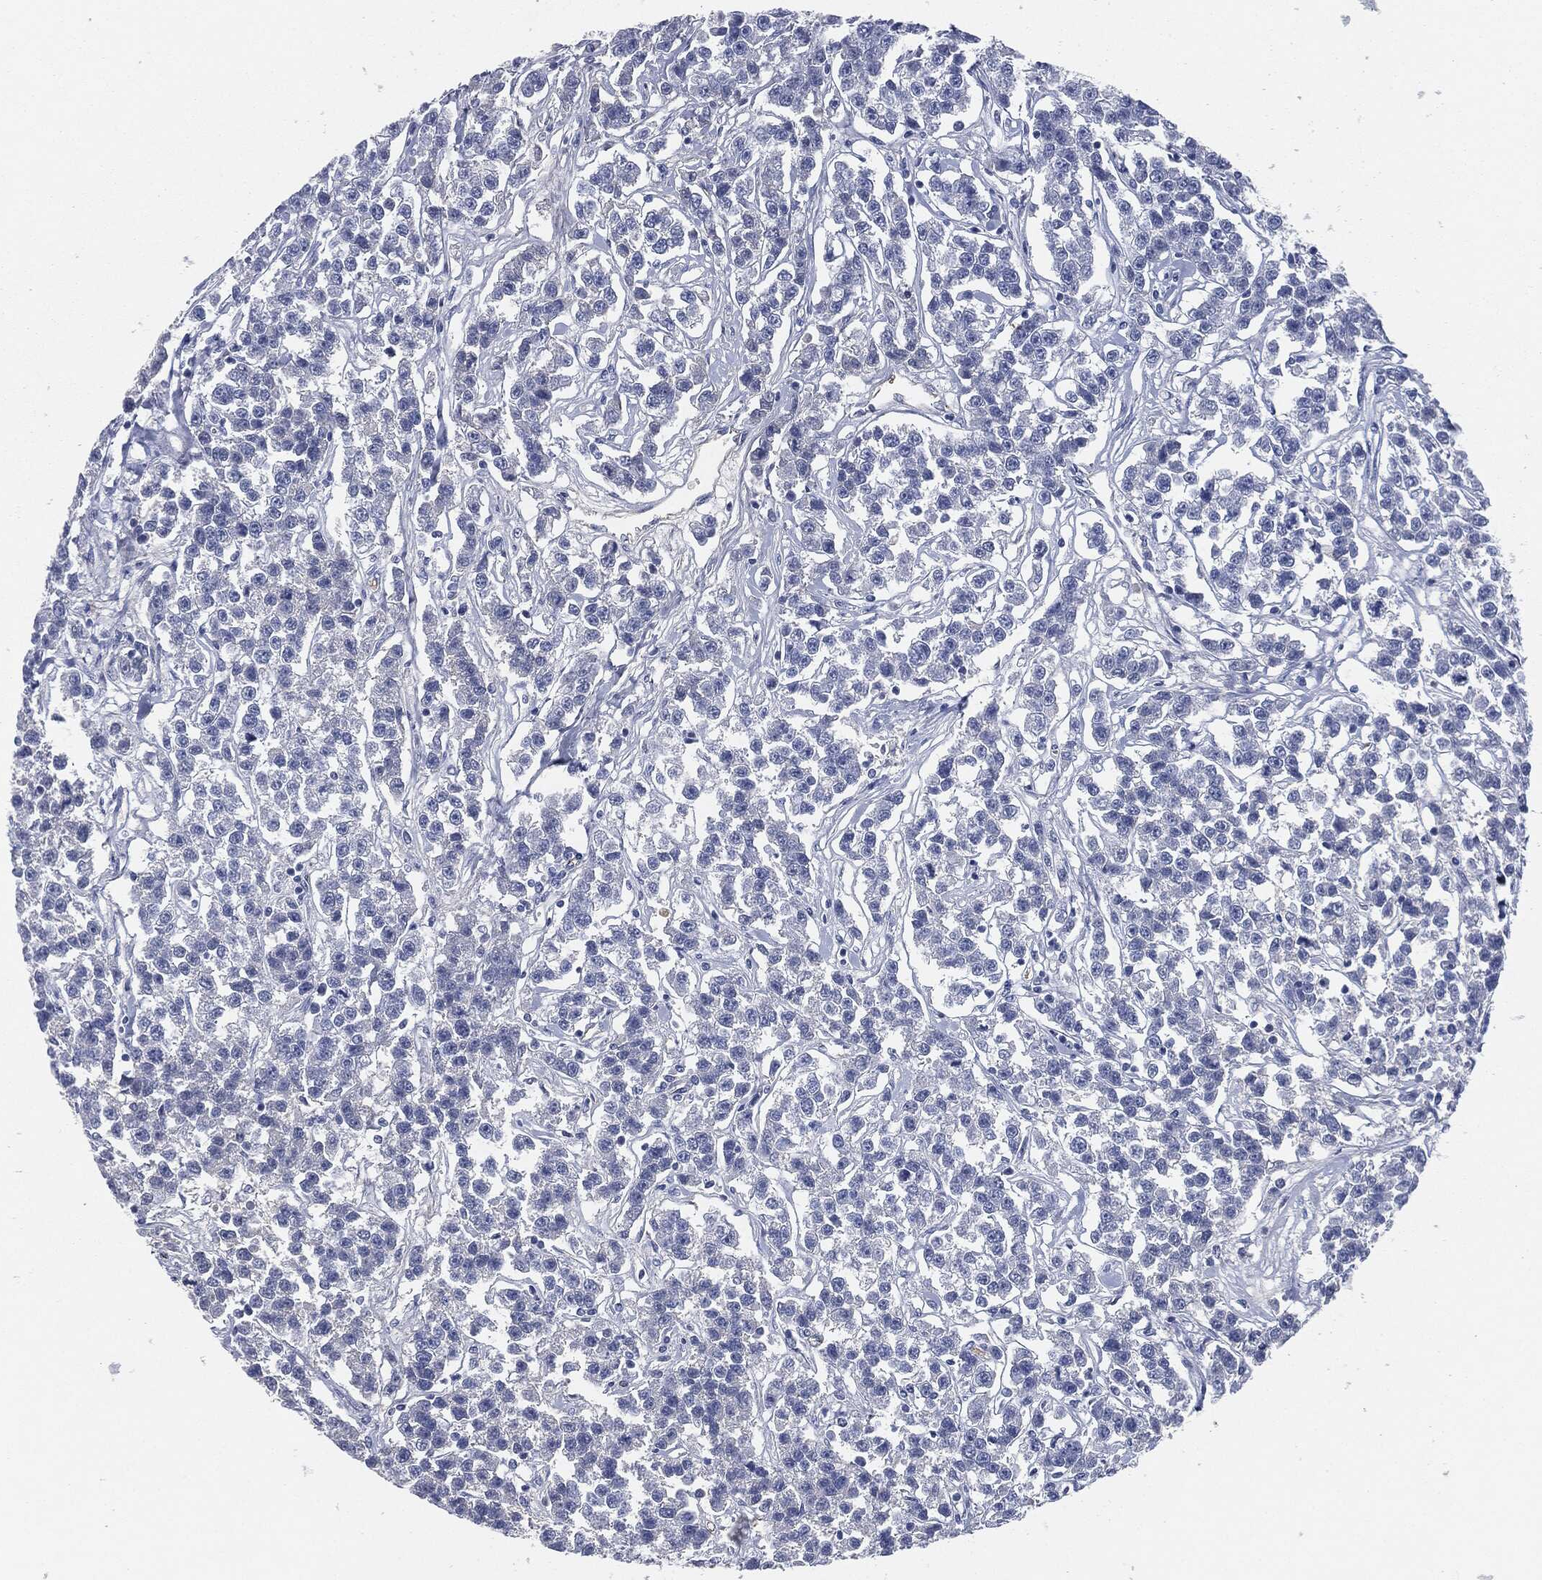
{"staining": {"intensity": "negative", "quantity": "none", "location": "none"}, "tissue": "testis cancer", "cell_type": "Tumor cells", "image_type": "cancer", "snomed": [{"axis": "morphology", "description": "Seminoma, NOS"}, {"axis": "topography", "description": "Testis"}], "caption": "This is an IHC histopathology image of human testis cancer. There is no staining in tumor cells.", "gene": "APOB", "patient": {"sex": "male", "age": 59}}